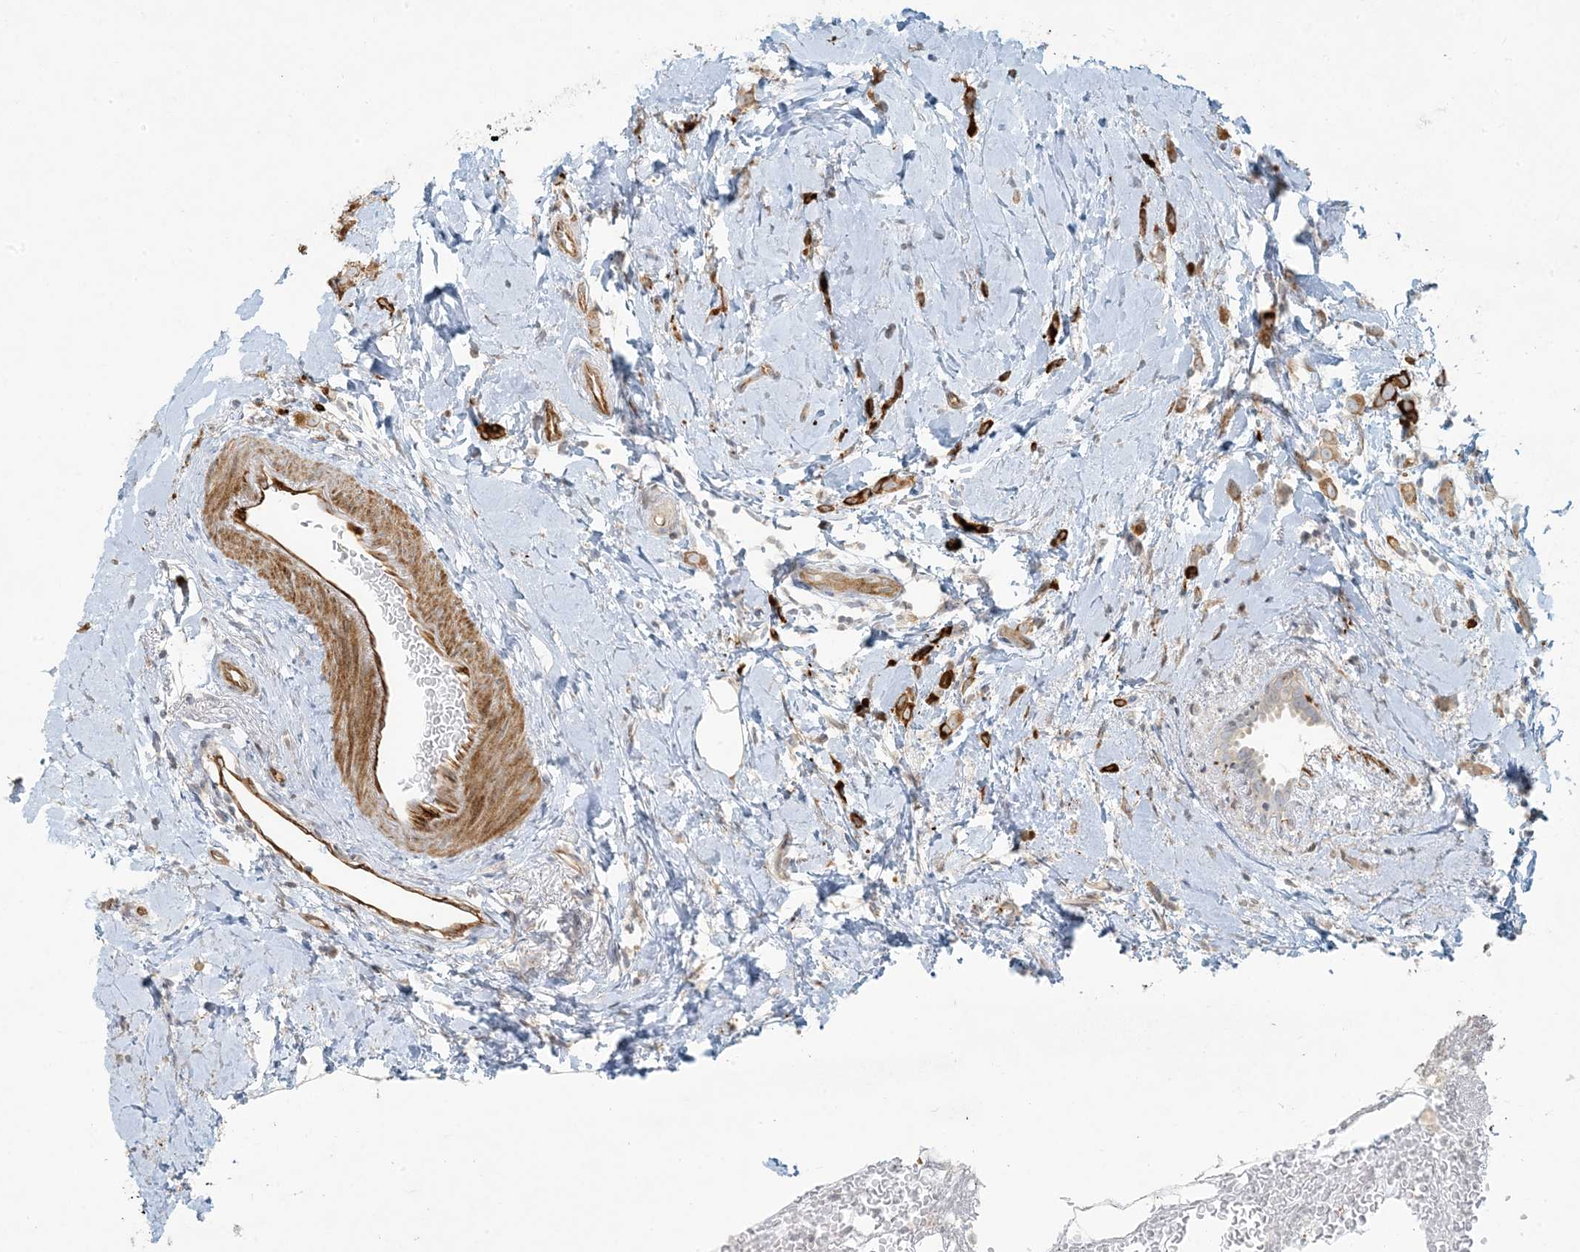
{"staining": {"intensity": "strong", "quantity": "<25%", "location": "cytoplasmic/membranous"}, "tissue": "breast cancer", "cell_type": "Tumor cells", "image_type": "cancer", "snomed": [{"axis": "morphology", "description": "Lobular carcinoma"}, {"axis": "topography", "description": "Breast"}], "caption": "Breast cancer (lobular carcinoma) stained with a protein marker displays strong staining in tumor cells.", "gene": "BCORL1", "patient": {"sex": "female", "age": 47}}